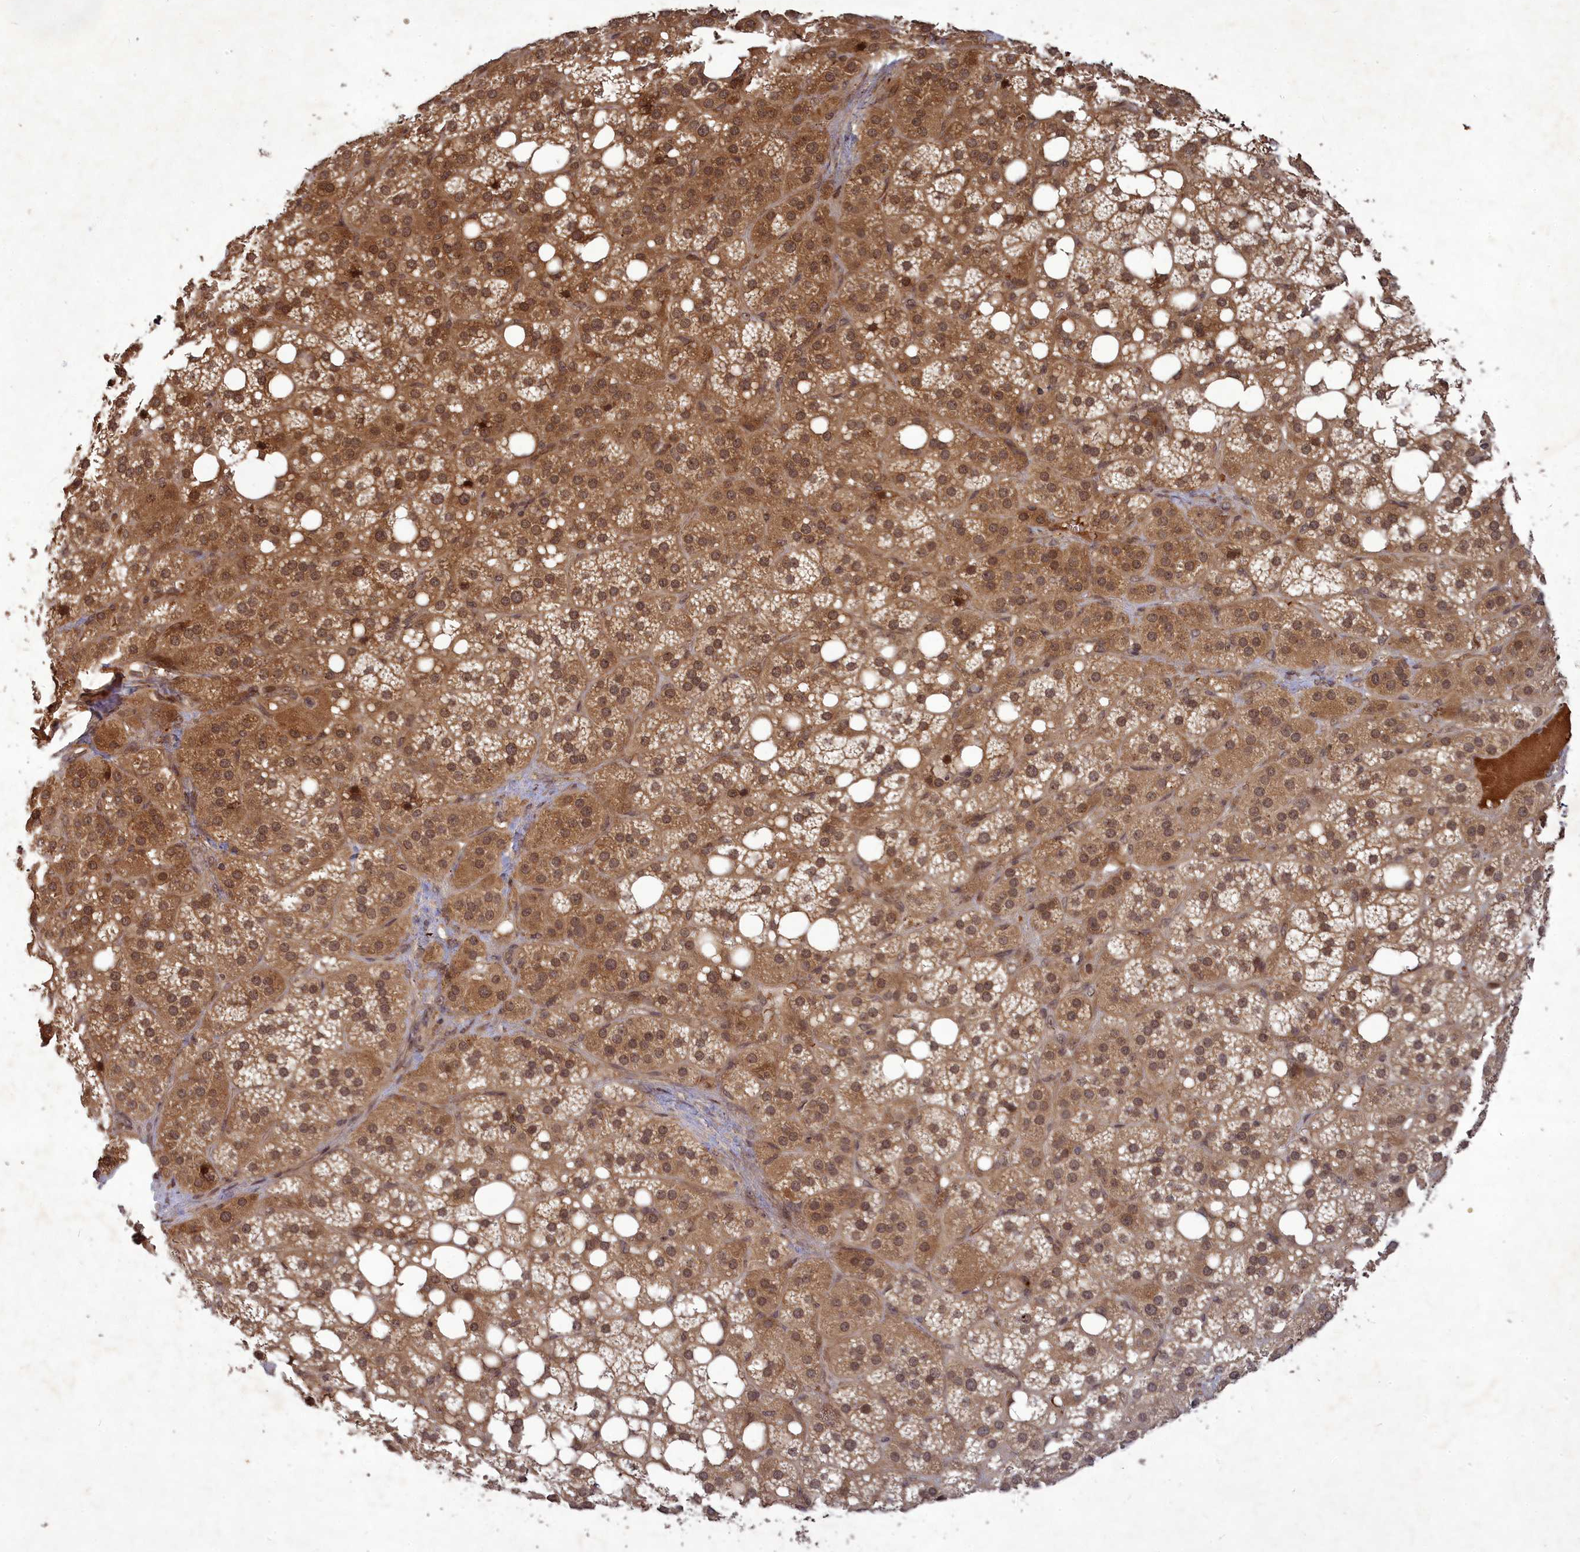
{"staining": {"intensity": "strong", "quantity": ">75%", "location": "cytoplasmic/membranous,nuclear"}, "tissue": "adrenal gland", "cell_type": "Glandular cells", "image_type": "normal", "snomed": [{"axis": "morphology", "description": "Normal tissue, NOS"}, {"axis": "topography", "description": "Adrenal gland"}], "caption": "Immunohistochemistry micrograph of unremarkable adrenal gland: adrenal gland stained using immunohistochemistry displays high levels of strong protein expression localized specifically in the cytoplasmic/membranous,nuclear of glandular cells, appearing as a cytoplasmic/membranous,nuclear brown color.", "gene": "SRMS", "patient": {"sex": "female", "age": 59}}